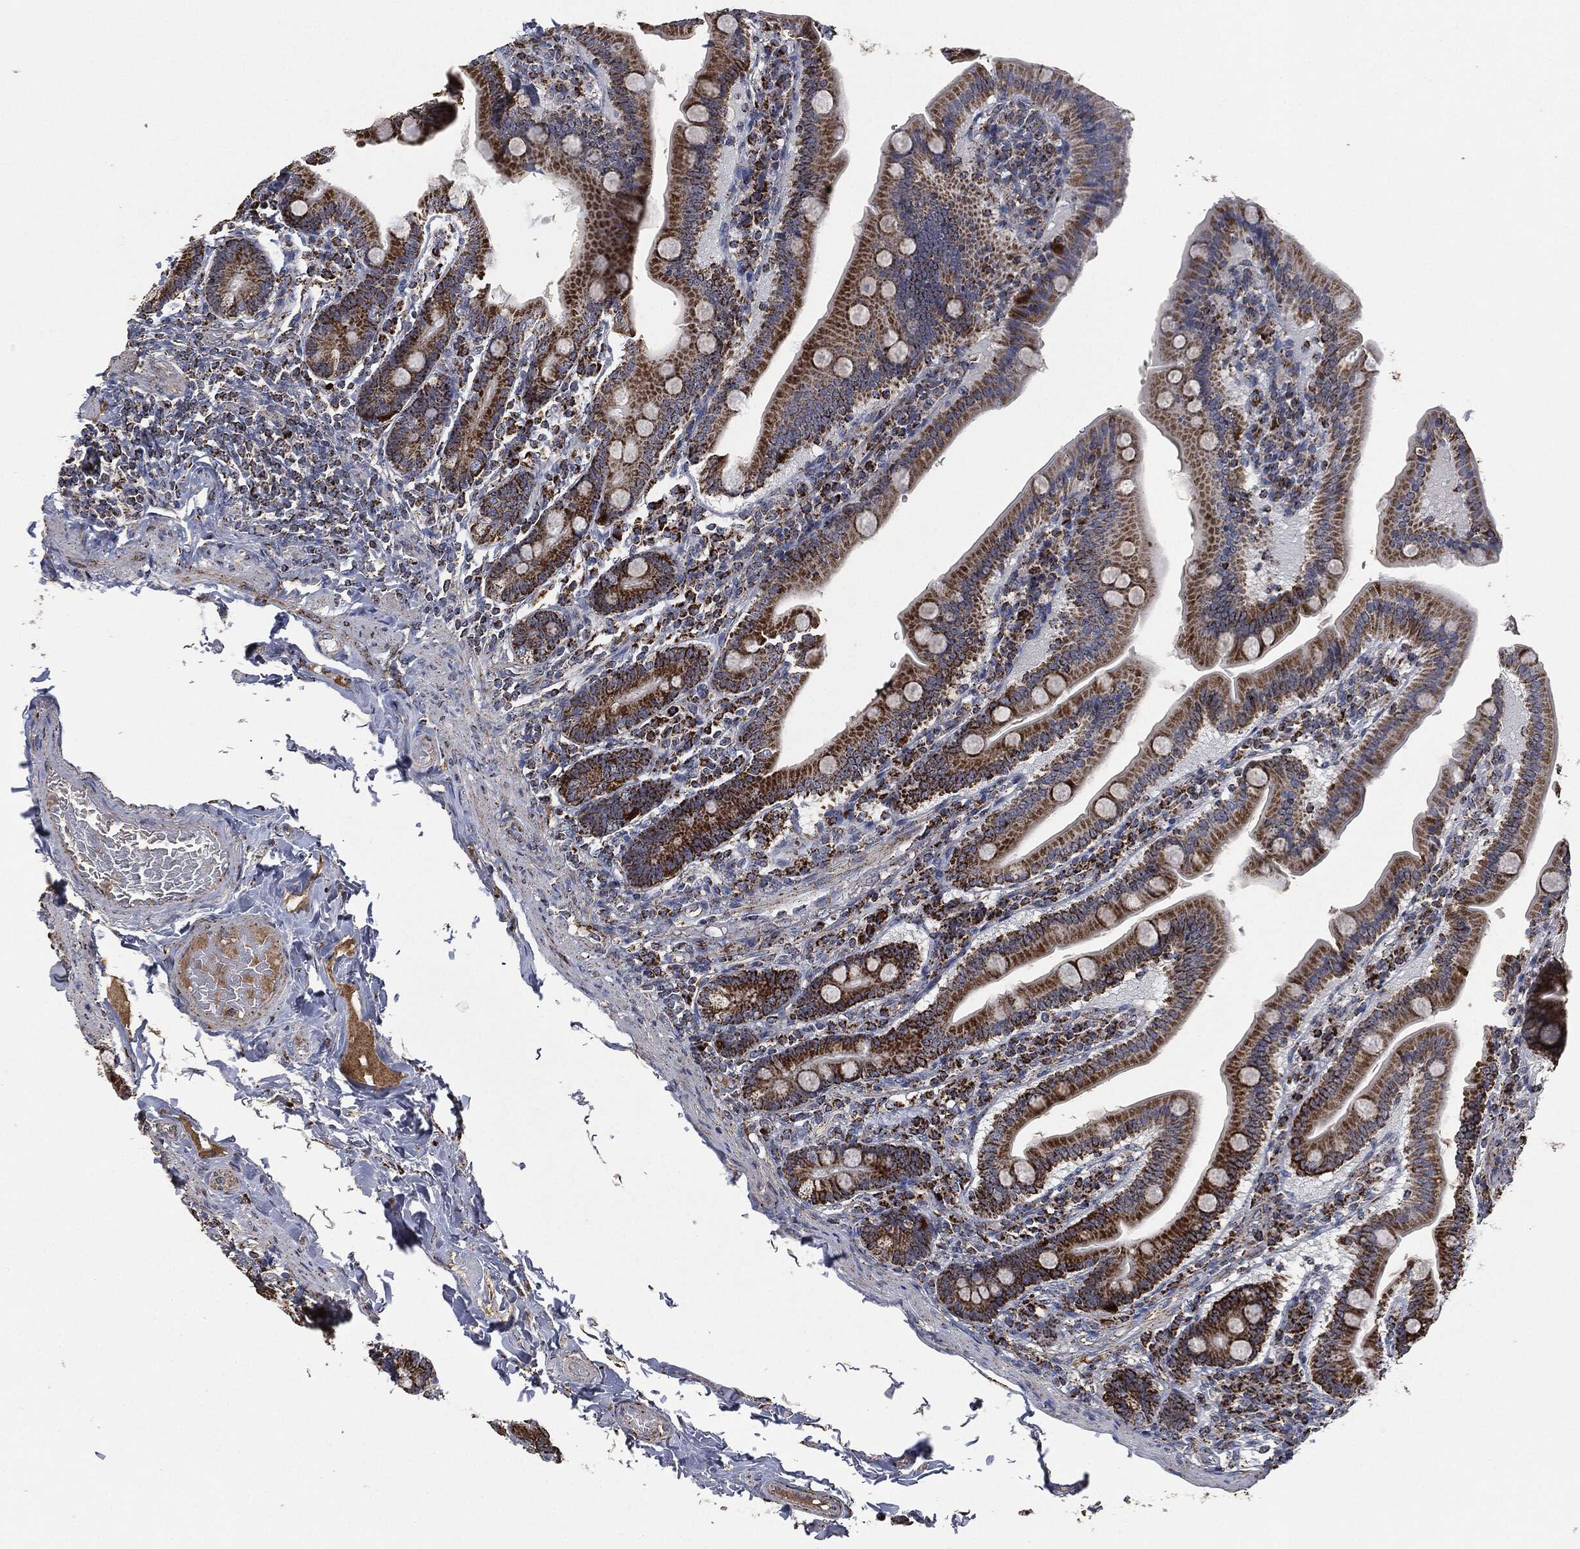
{"staining": {"intensity": "strong", "quantity": ">75%", "location": "cytoplasmic/membranous"}, "tissue": "small intestine", "cell_type": "Glandular cells", "image_type": "normal", "snomed": [{"axis": "morphology", "description": "Normal tissue, NOS"}, {"axis": "topography", "description": "Small intestine"}], "caption": "Strong cytoplasmic/membranous positivity for a protein is appreciated in about >75% of glandular cells of normal small intestine using immunohistochemistry.", "gene": "RYK", "patient": {"sex": "male", "age": 66}}